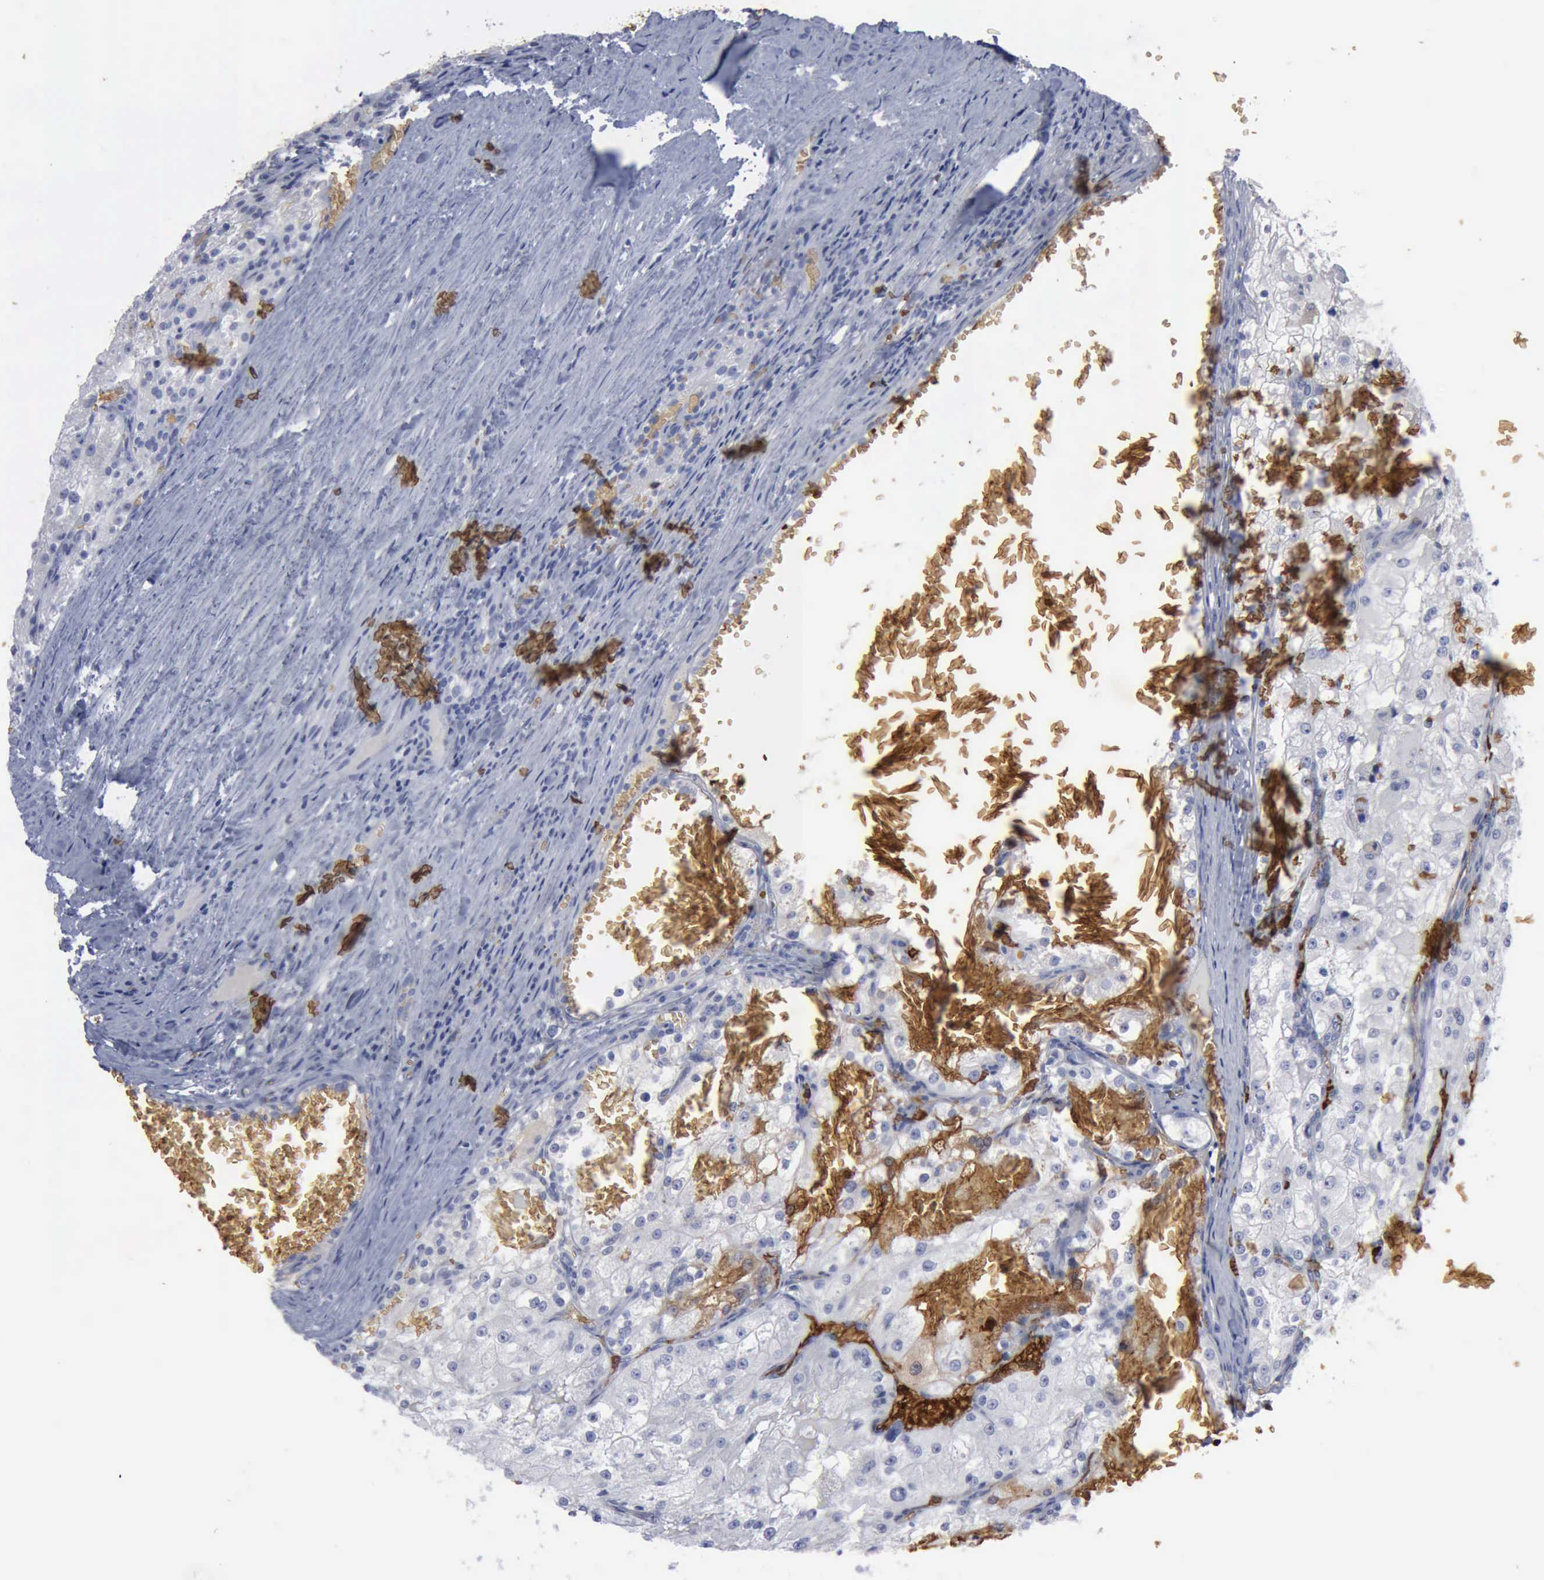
{"staining": {"intensity": "moderate", "quantity": "25%-75%", "location": "cytoplasmic/membranous"}, "tissue": "renal cancer", "cell_type": "Tumor cells", "image_type": "cancer", "snomed": [{"axis": "morphology", "description": "Adenocarcinoma, NOS"}, {"axis": "topography", "description": "Kidney"}], "caption": "Immunohistochemical staining of human renal cancer (adenocarcinoma) reveals medium levels of moderate cytoplasmic/membranous positivity in approximately 25%-75% of tumor cells. The staining was performed using DAB to visualize the protein expression in brown, while the nuclei were stained in blue with hematoxylin (Magnification: 20x).", "gene": "TGFB1", "patient": {"sex": "female", "age": 74}}